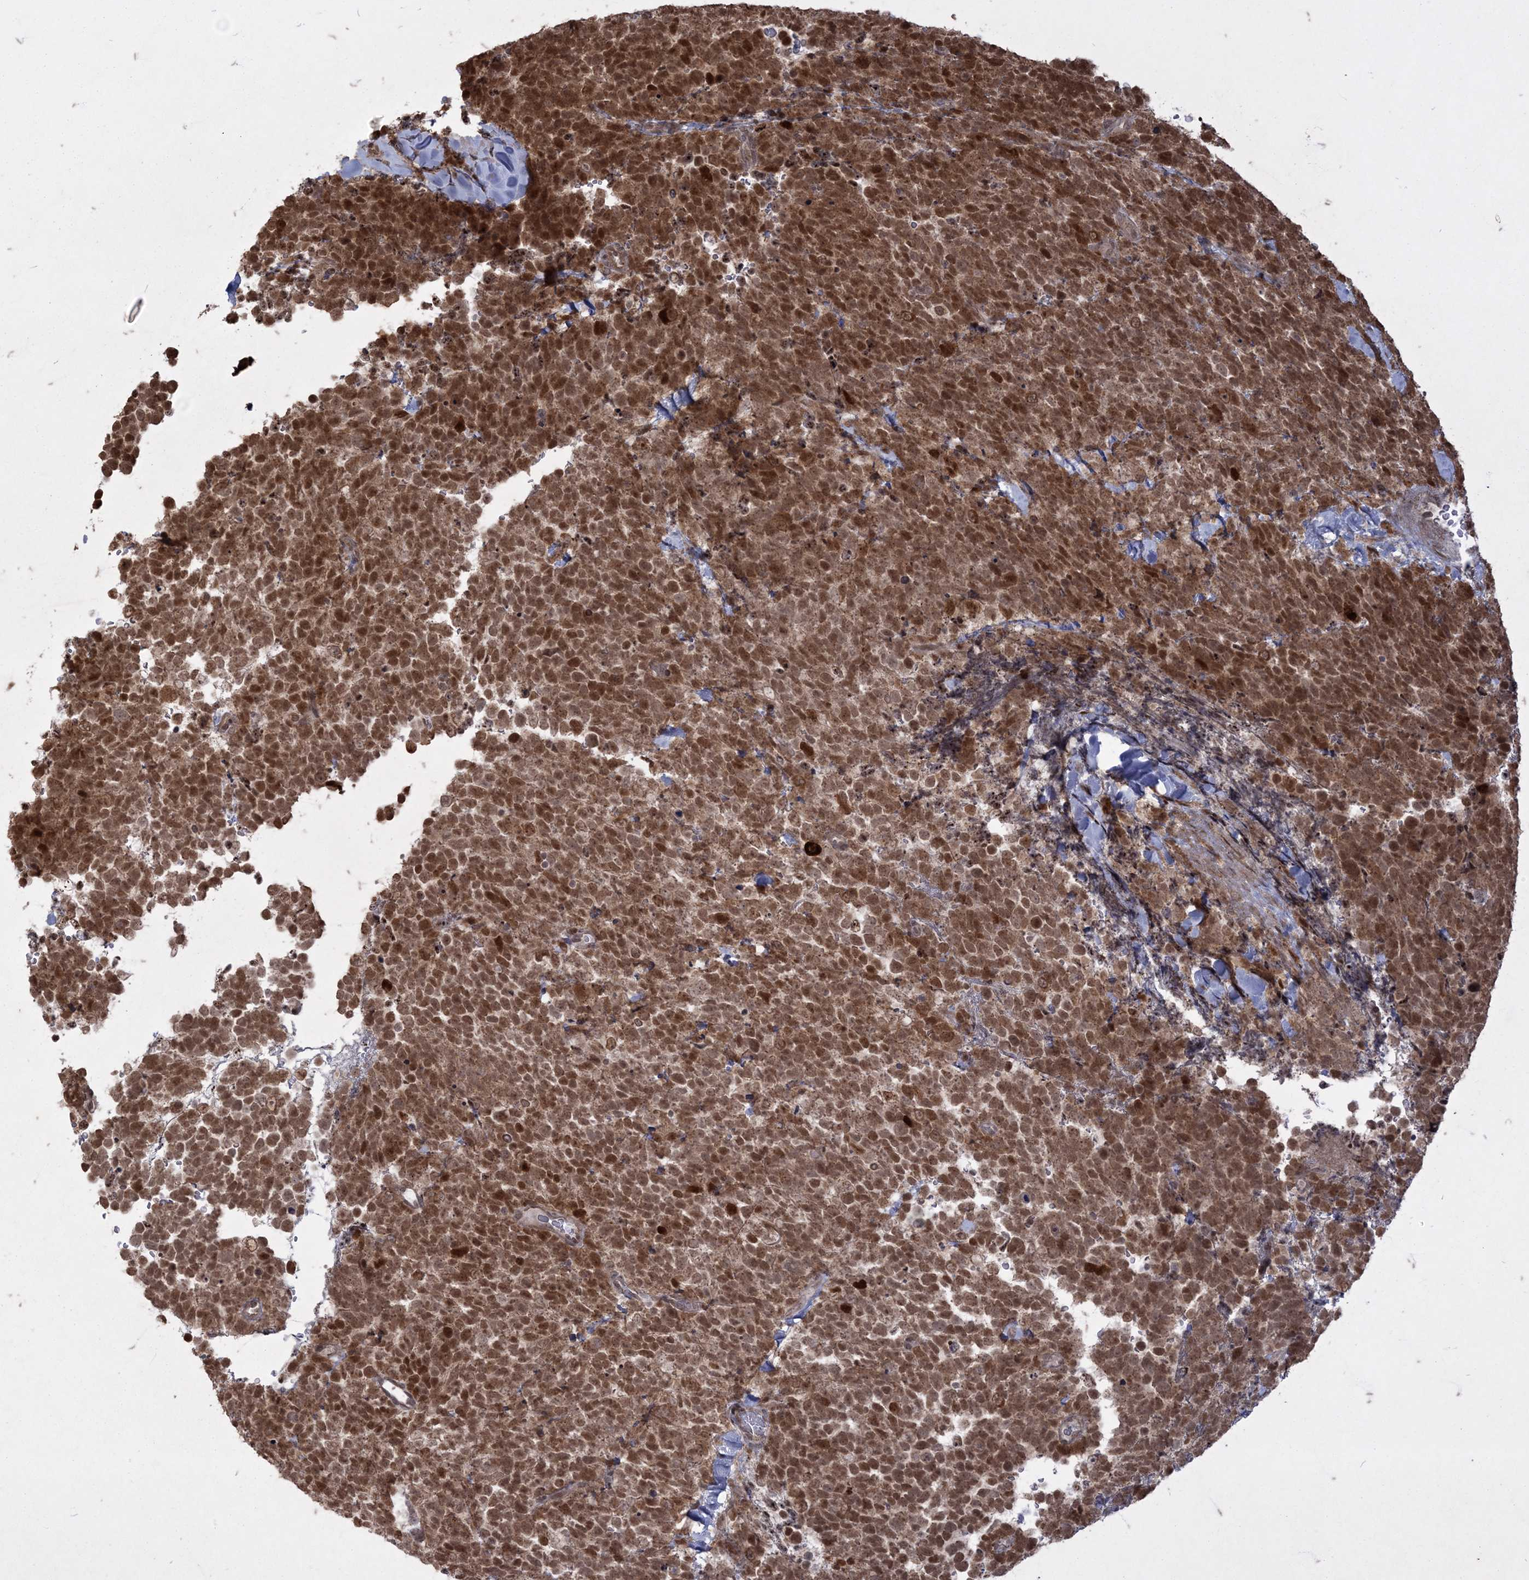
{"staining": {"intensity": "moderate", "quantity": ">75%", "location": "cytoplasmic/membranous,nuclear"}, "tissue": "urothelial cancer", "cell_type": "Tumor cells", "image_type": "cancer", "snomed": [{"axis": "morphology", "description": "Urothelial carcinoma, High grade"}, {"axis": "topography", "description": "Urinary bladder"}], "caption": "Urothelial carcinoma (high-grade) stained with DAB immunohistochemistry (IHC) demonstrates medium levels of moderate cytoplasmic/membranous and nuclear positivity in about >75% of tumor cells.", "gene": "RRAS", "patient": {"sex": "female", "age": 82}}